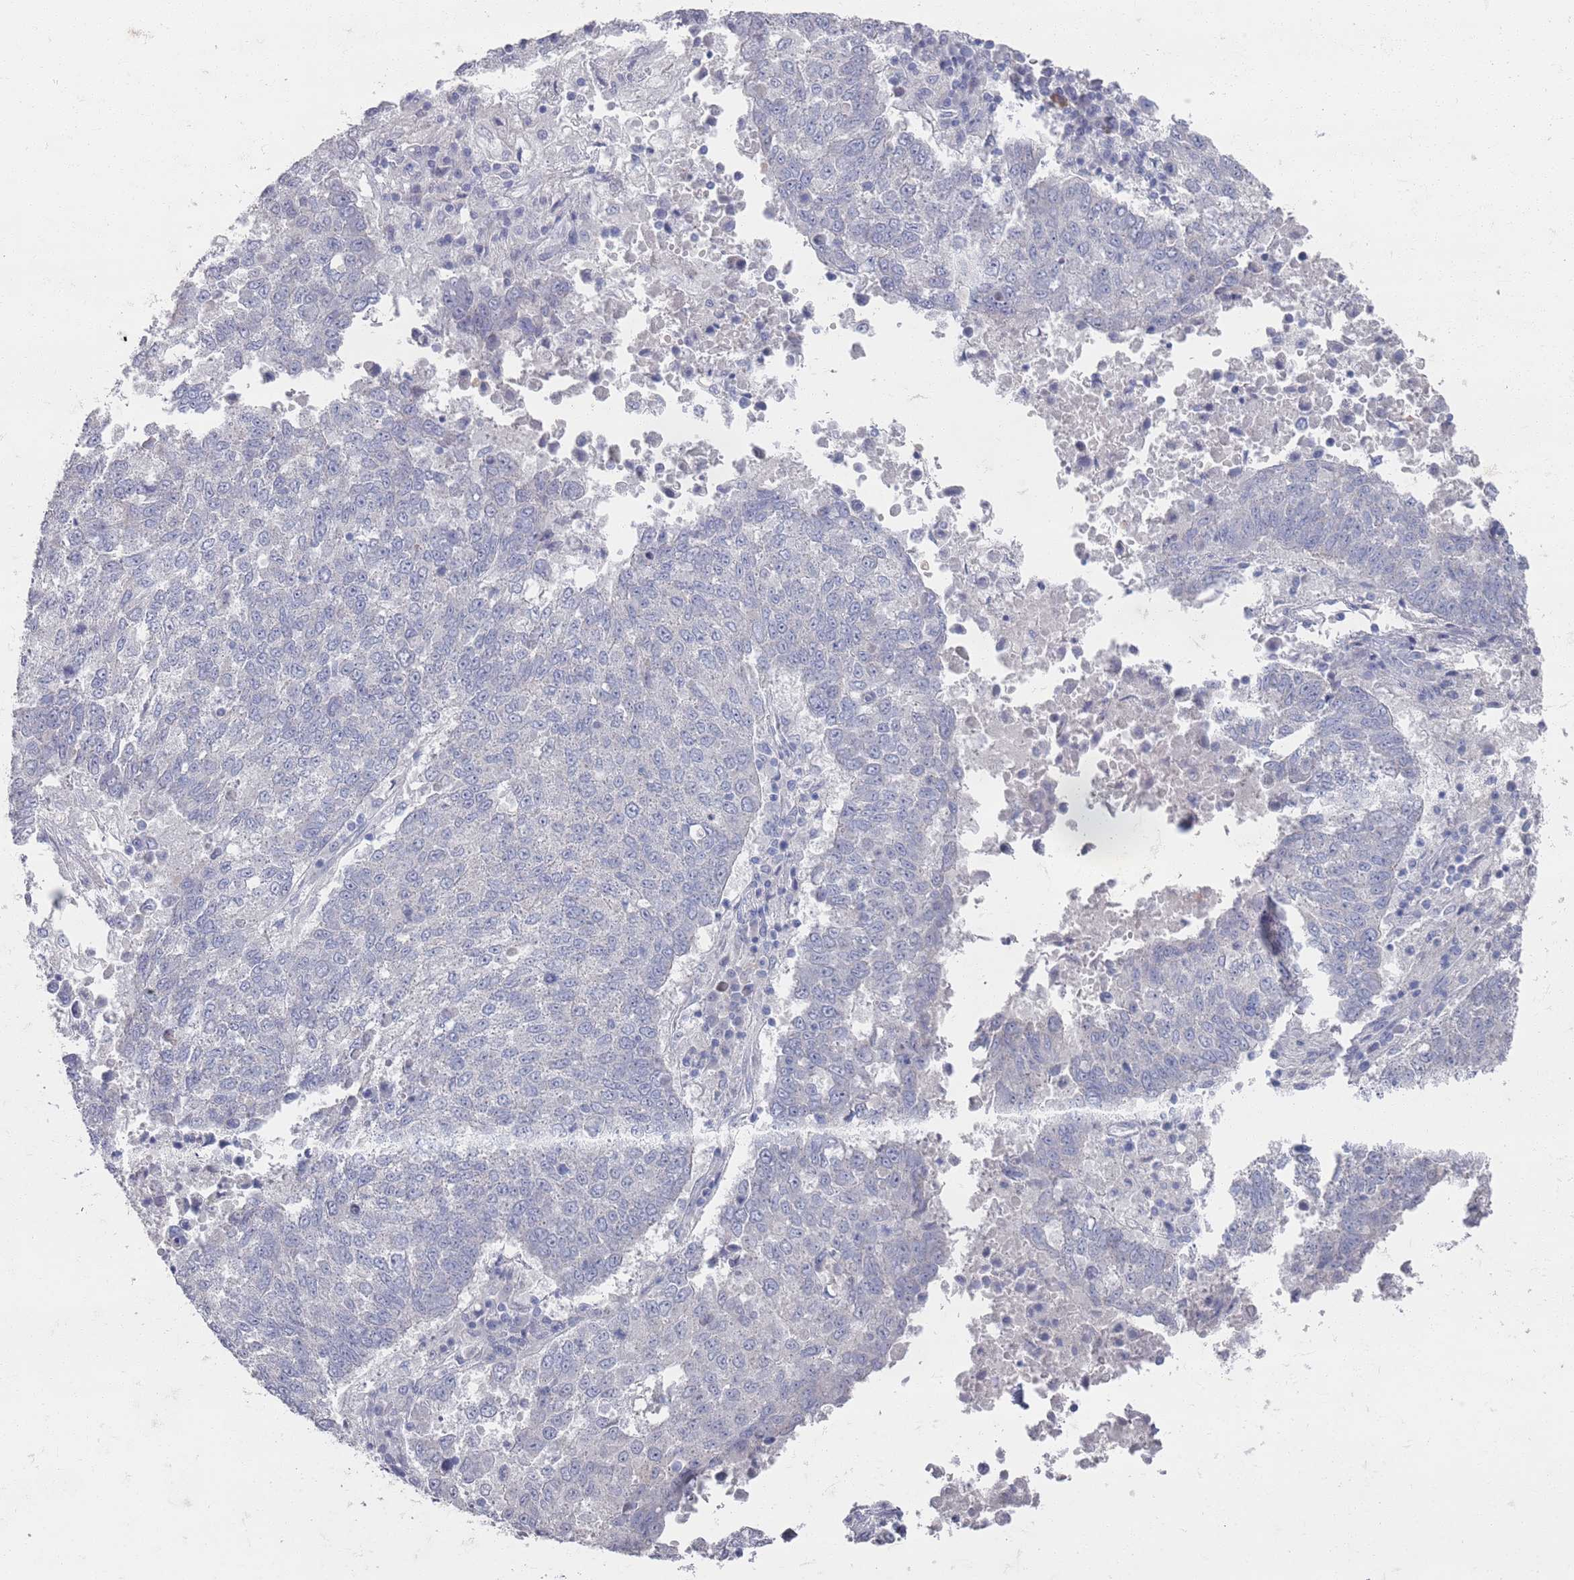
{"staining": {"intensity": "negative", "quantity": "none", "location": "none"}, "tissue": "lung cancer", "cell_type": "Tumor cells", "image_type": "cancer", "snomed": [{"axis": "morphology", "description": "Squamous cell carcinoma, NOS"}, {"axis": "topography", "description": "Lung"}], "caption": "Tumor cells are negative for protein expression in human squamous cell carcinoma (lung). Nuclei are stained in blue.", "gene": "PROM2", "patient": {"sex": "male", "age": 73}}